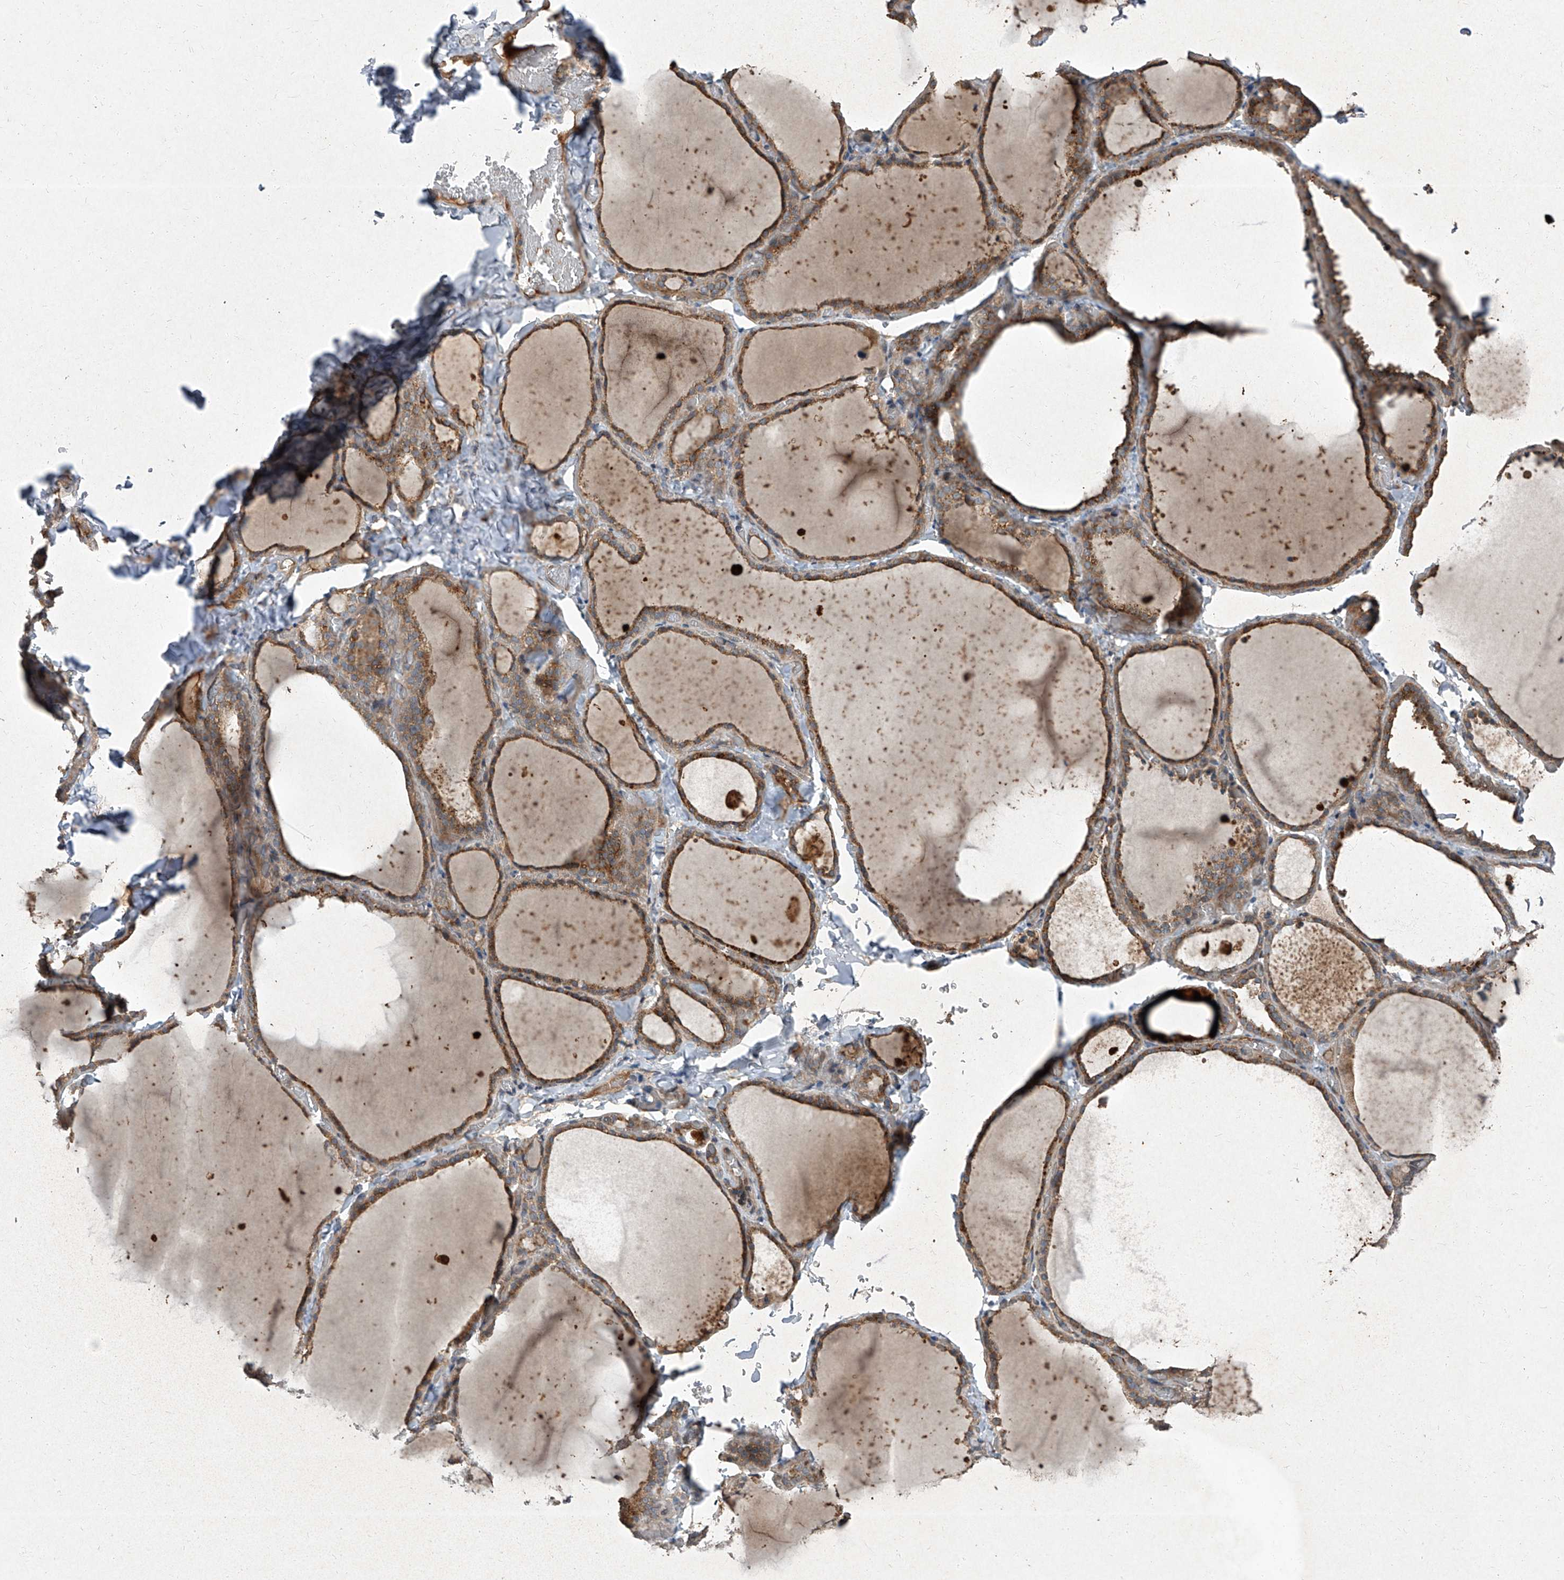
{"staining": {"intensity": "moderate", "quantity": ">75%", "location": "cytoplasmic/membranous"}, "tissue": "thyroid gland", "cell_type": "Glandular cells", "image_type": "normal", "snomed": [{"axis": "morphology", "description": "Normal tissue, NOS"}, {"axis": "topography", "description": "Thyroid gland"}], "caption": "Brown immunohistochemical staining in unremarkable thyroid gland demonstrates moderate cytoplasmic/membranous staining in about >75% of glandular cells.", "gene": "CCN1", "patient": {"sex": "female", "age": 22}}